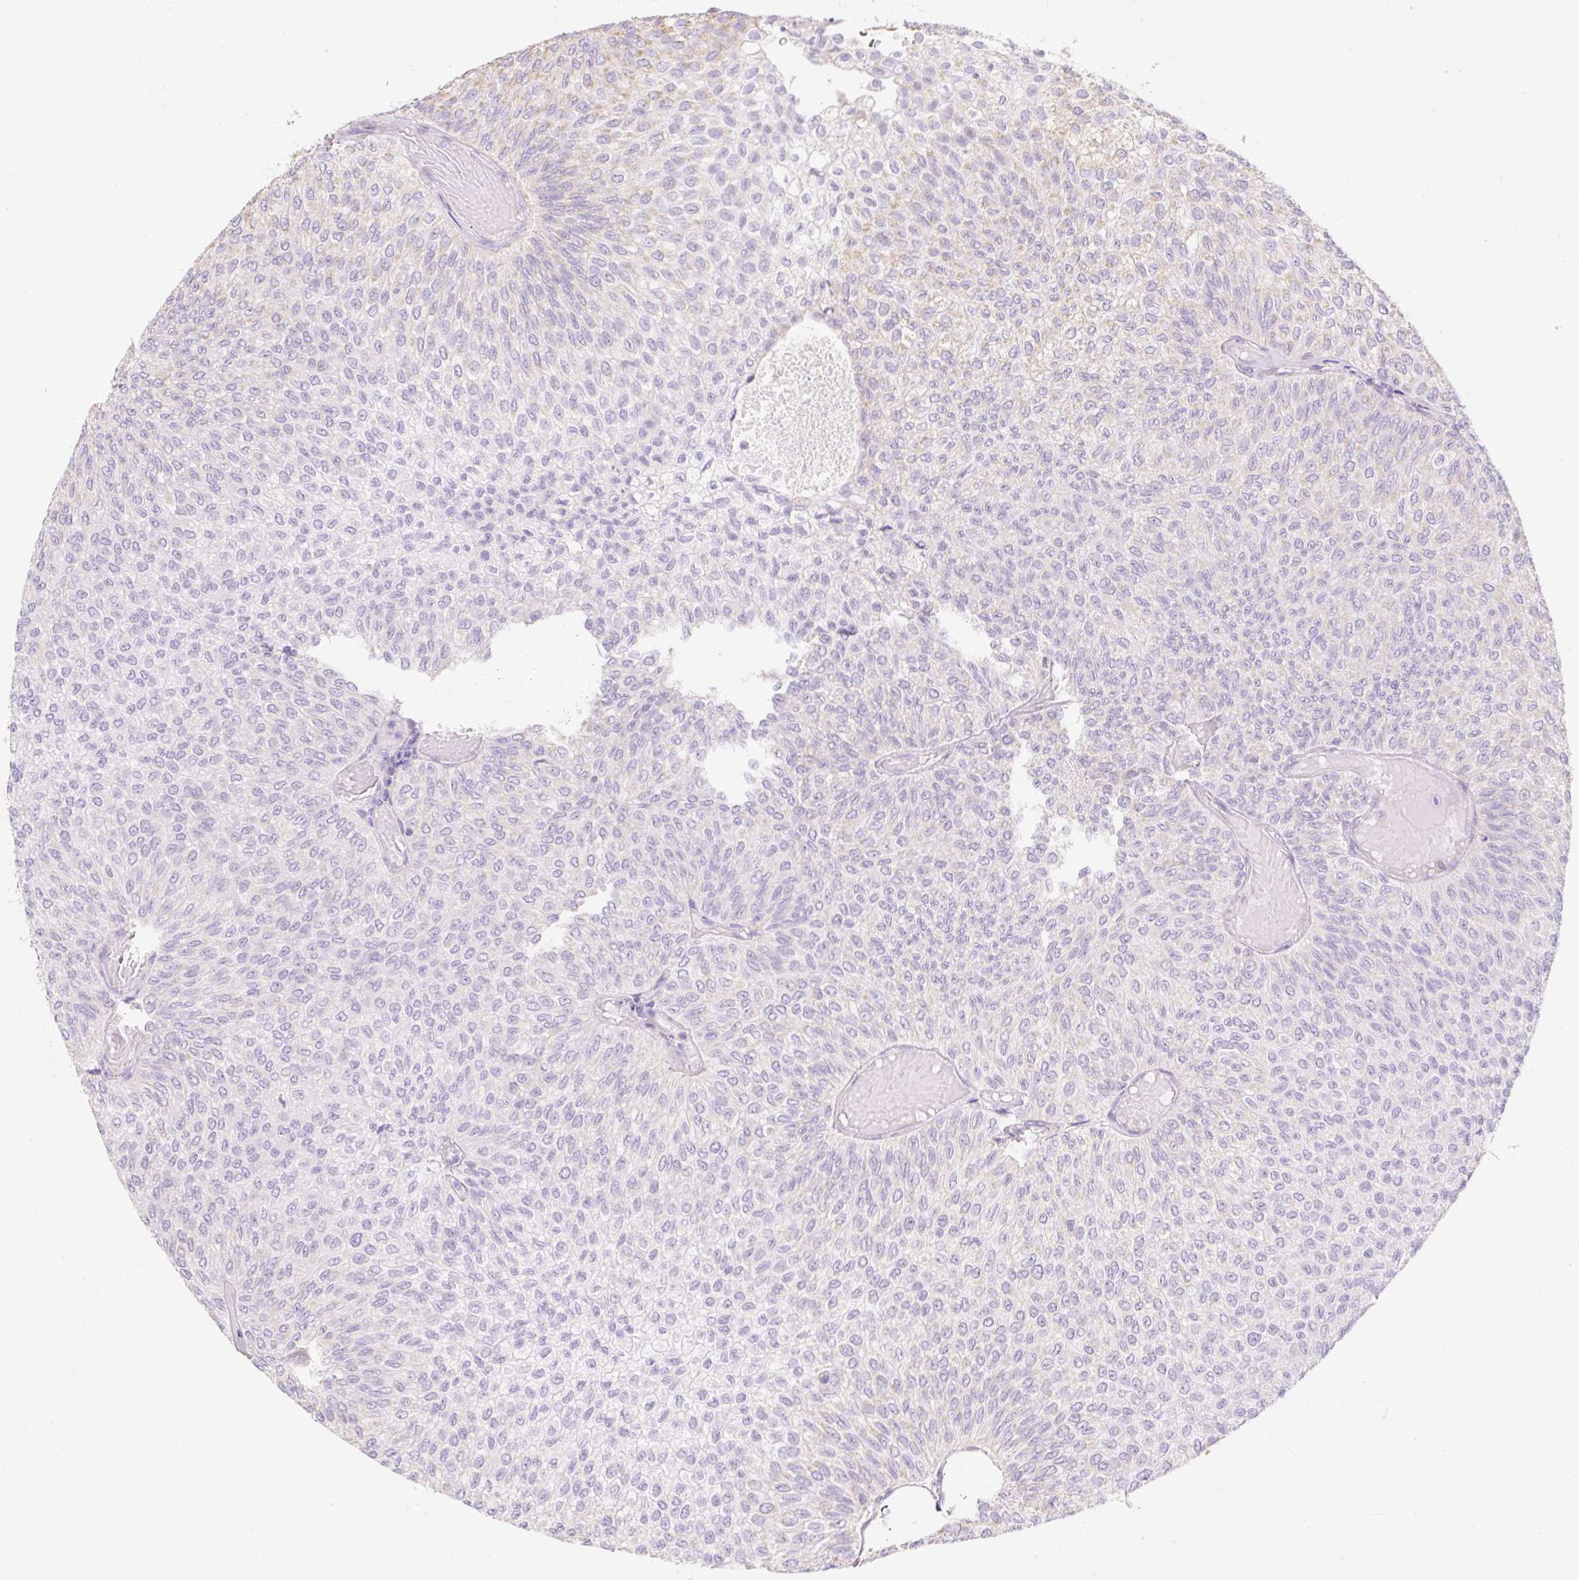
{"staining": {"intensity": "negative", "quantity": "none", "location": "none"}, "tissue": "urothelial cancer", "cell_type": "Tumor cells", "image_type": "cancer", "snomed": [{"axis": "morphology", "description": "Urothelial carcinoma, Low grade"}, {"axis": "topography", "description": "Urinary bladder"}], "caption": "Immunohistochemistry (IHC) micrograph of urothelial cancer stained for a protein (brown), which demonstrates no positivity in tumor cells.", "gene": "DHX35", "patient": {"sex": "male", "age": 78}}